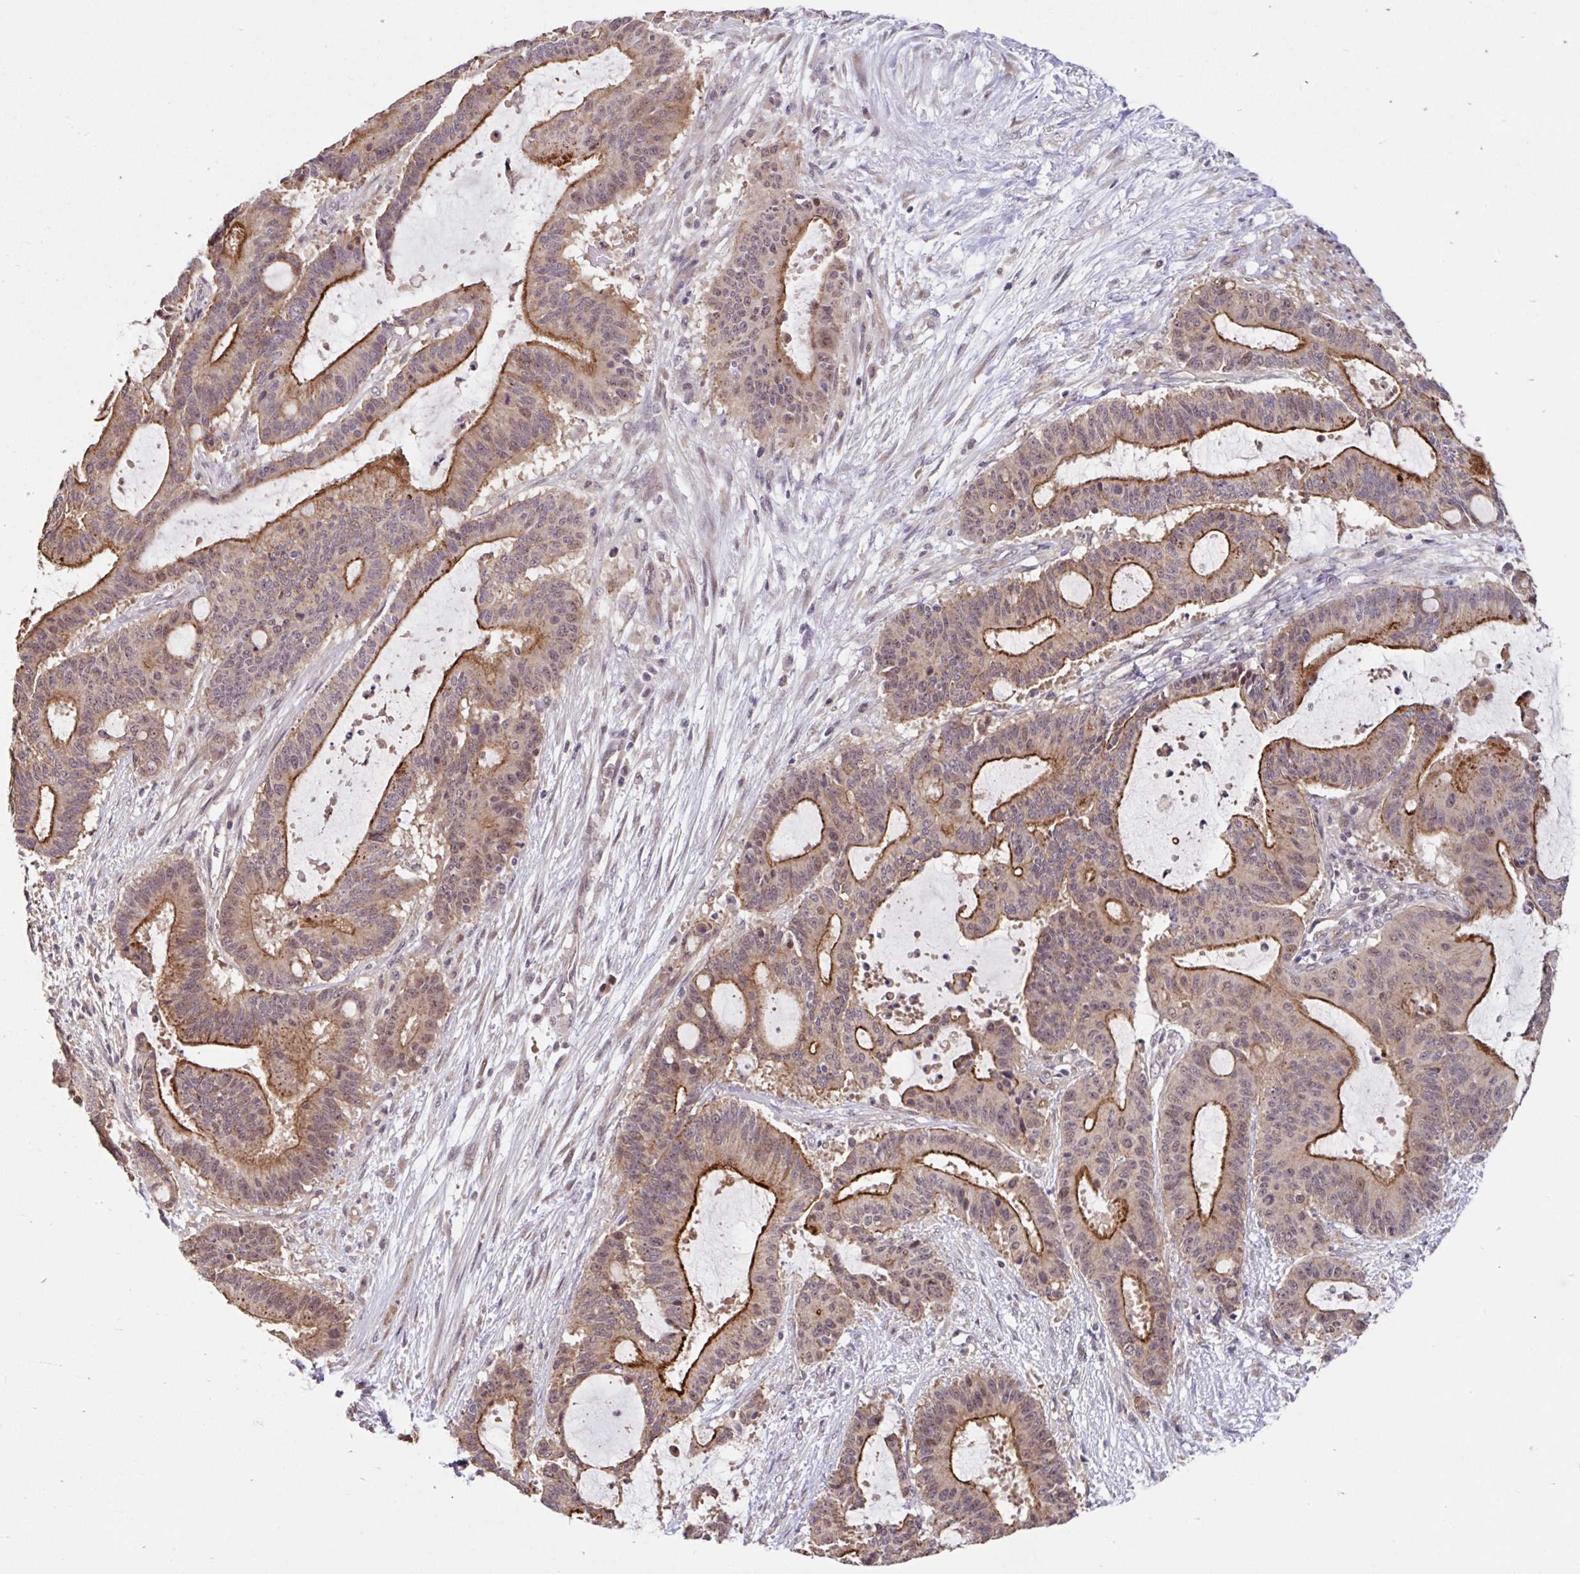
{"staining": {"intensity": "strong", "quantity": ">75%", "location": "cytoplasmic/membranous,nuclear"}, "tissue": "liver cancer", "cell_type": "Tumor cells", "image_type": "cancer", "snomed": [{"axis": "morphology", "description": "Normal tissue, NOS"}, {"axis": "morphology", "description": "Cholangiocarcinoma"}, {"axis": "topography", "description": "Liver"}, {"axis": "topography", "description": "Peripheral nerve tissue"}], "caption": "Brown immunohistochemical staining in human liver cholangiocarcinoma reveals strong cytoplasmic/membranous and nuclear expression in approximately >75% of tumor cells. Nuclei are stained in blue.", "gene": "STYXL1", "patient": {"sex": "female", "age": 73}}